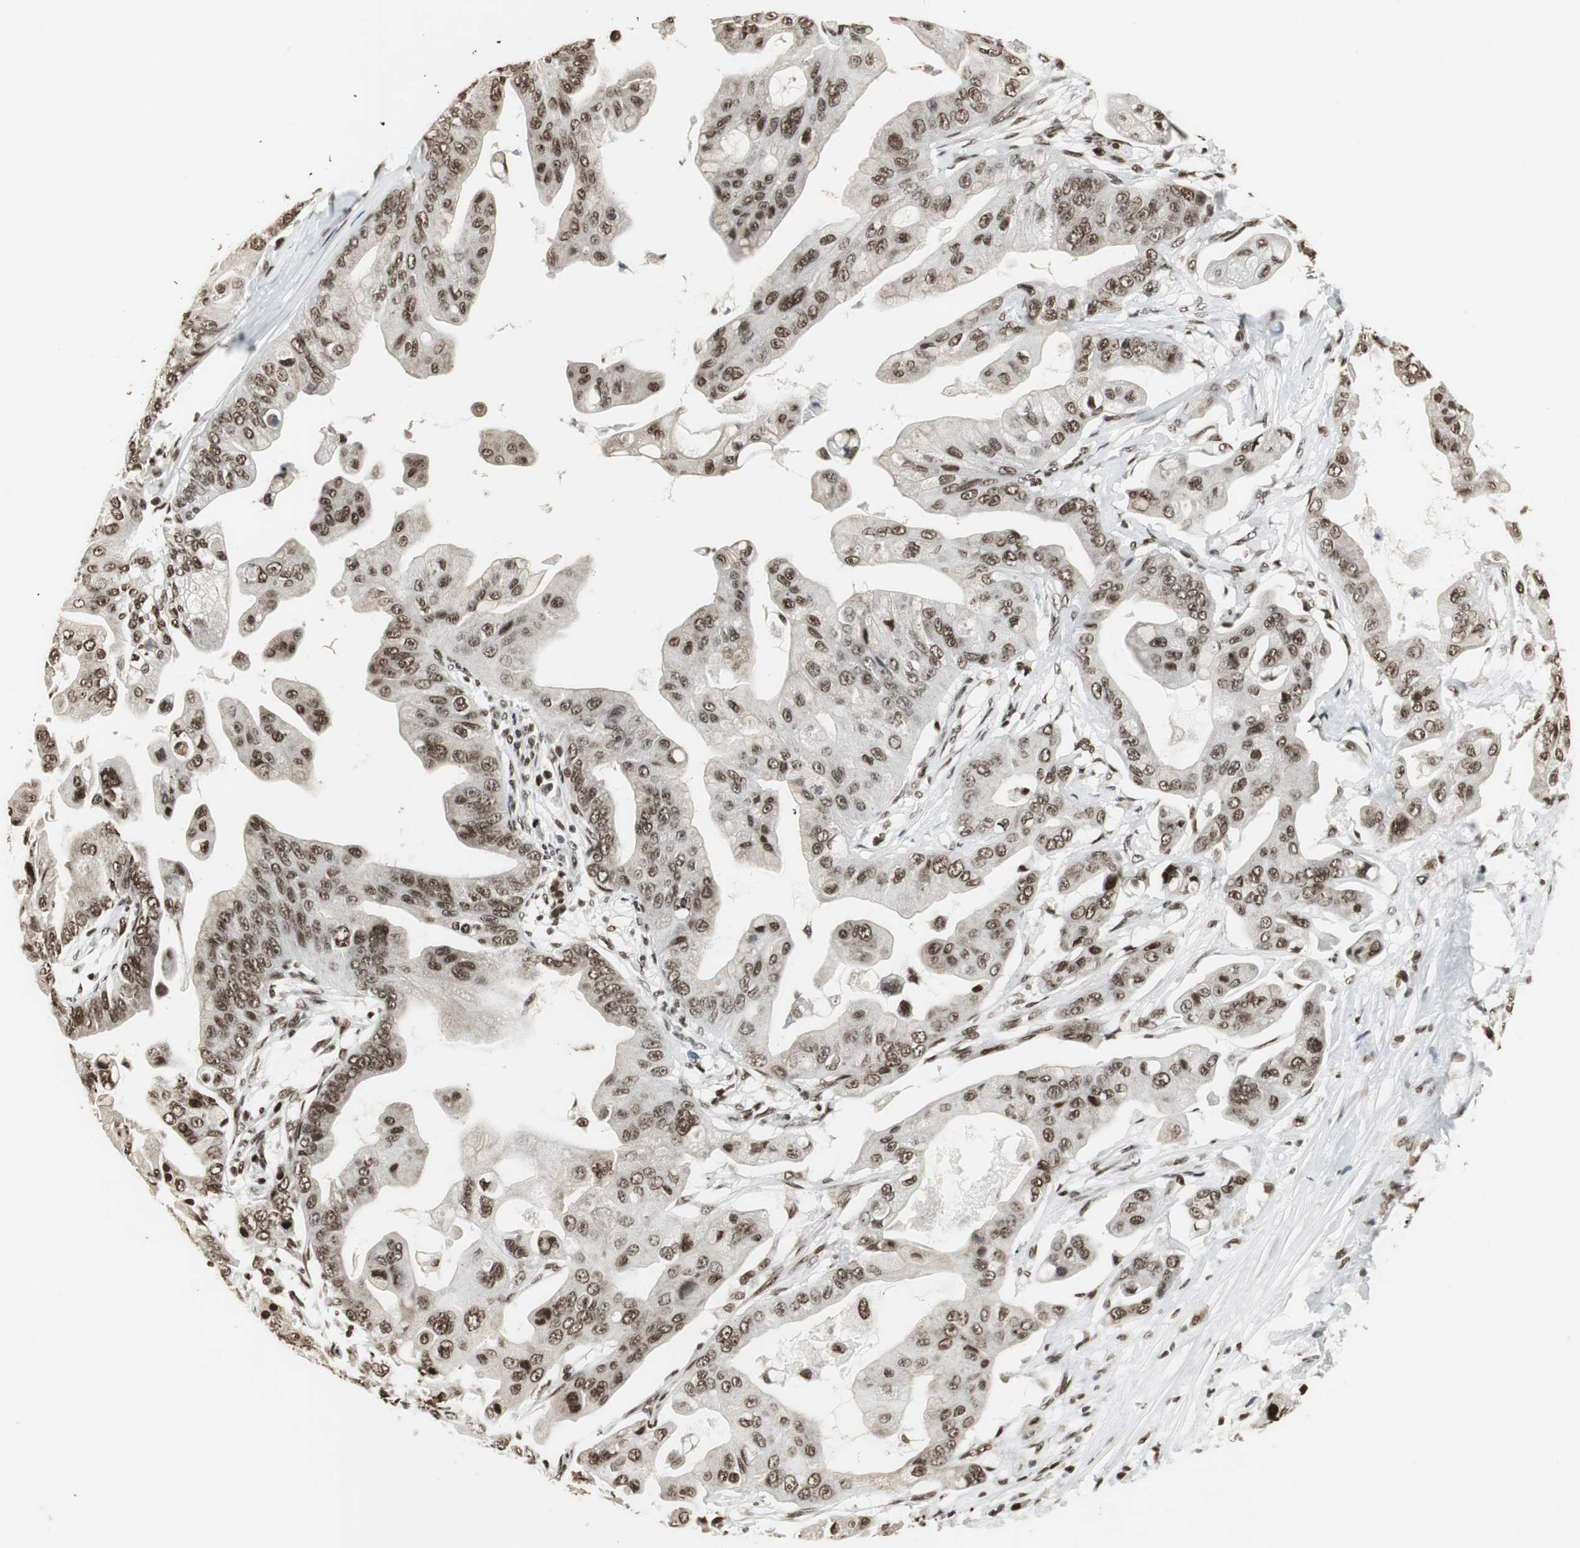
{"staining": {"intensity": "moderate", "quantity": ">75%", "location": "nuclear"}, "tissue": "pancreatic cancer", "cell_type": "Tumor cells", "image_type": "cancer", "snomed": [{"axis": "morphology", "description": "Adenocarcinoma, NOS"}, {"axis": "topography", "description": "Pancreas"}], "caption": "Brown immunohistochemical staining in human pancreatic adenocarcinoma reveals moderate nuclear staining in about >75% of tumor cells. (DAB (3,3'-diaminobenzidine) IHC with brightfield microscopy, high magnification).", "gene": "PARN", "patient": {"sex": "female", "age": 75}}